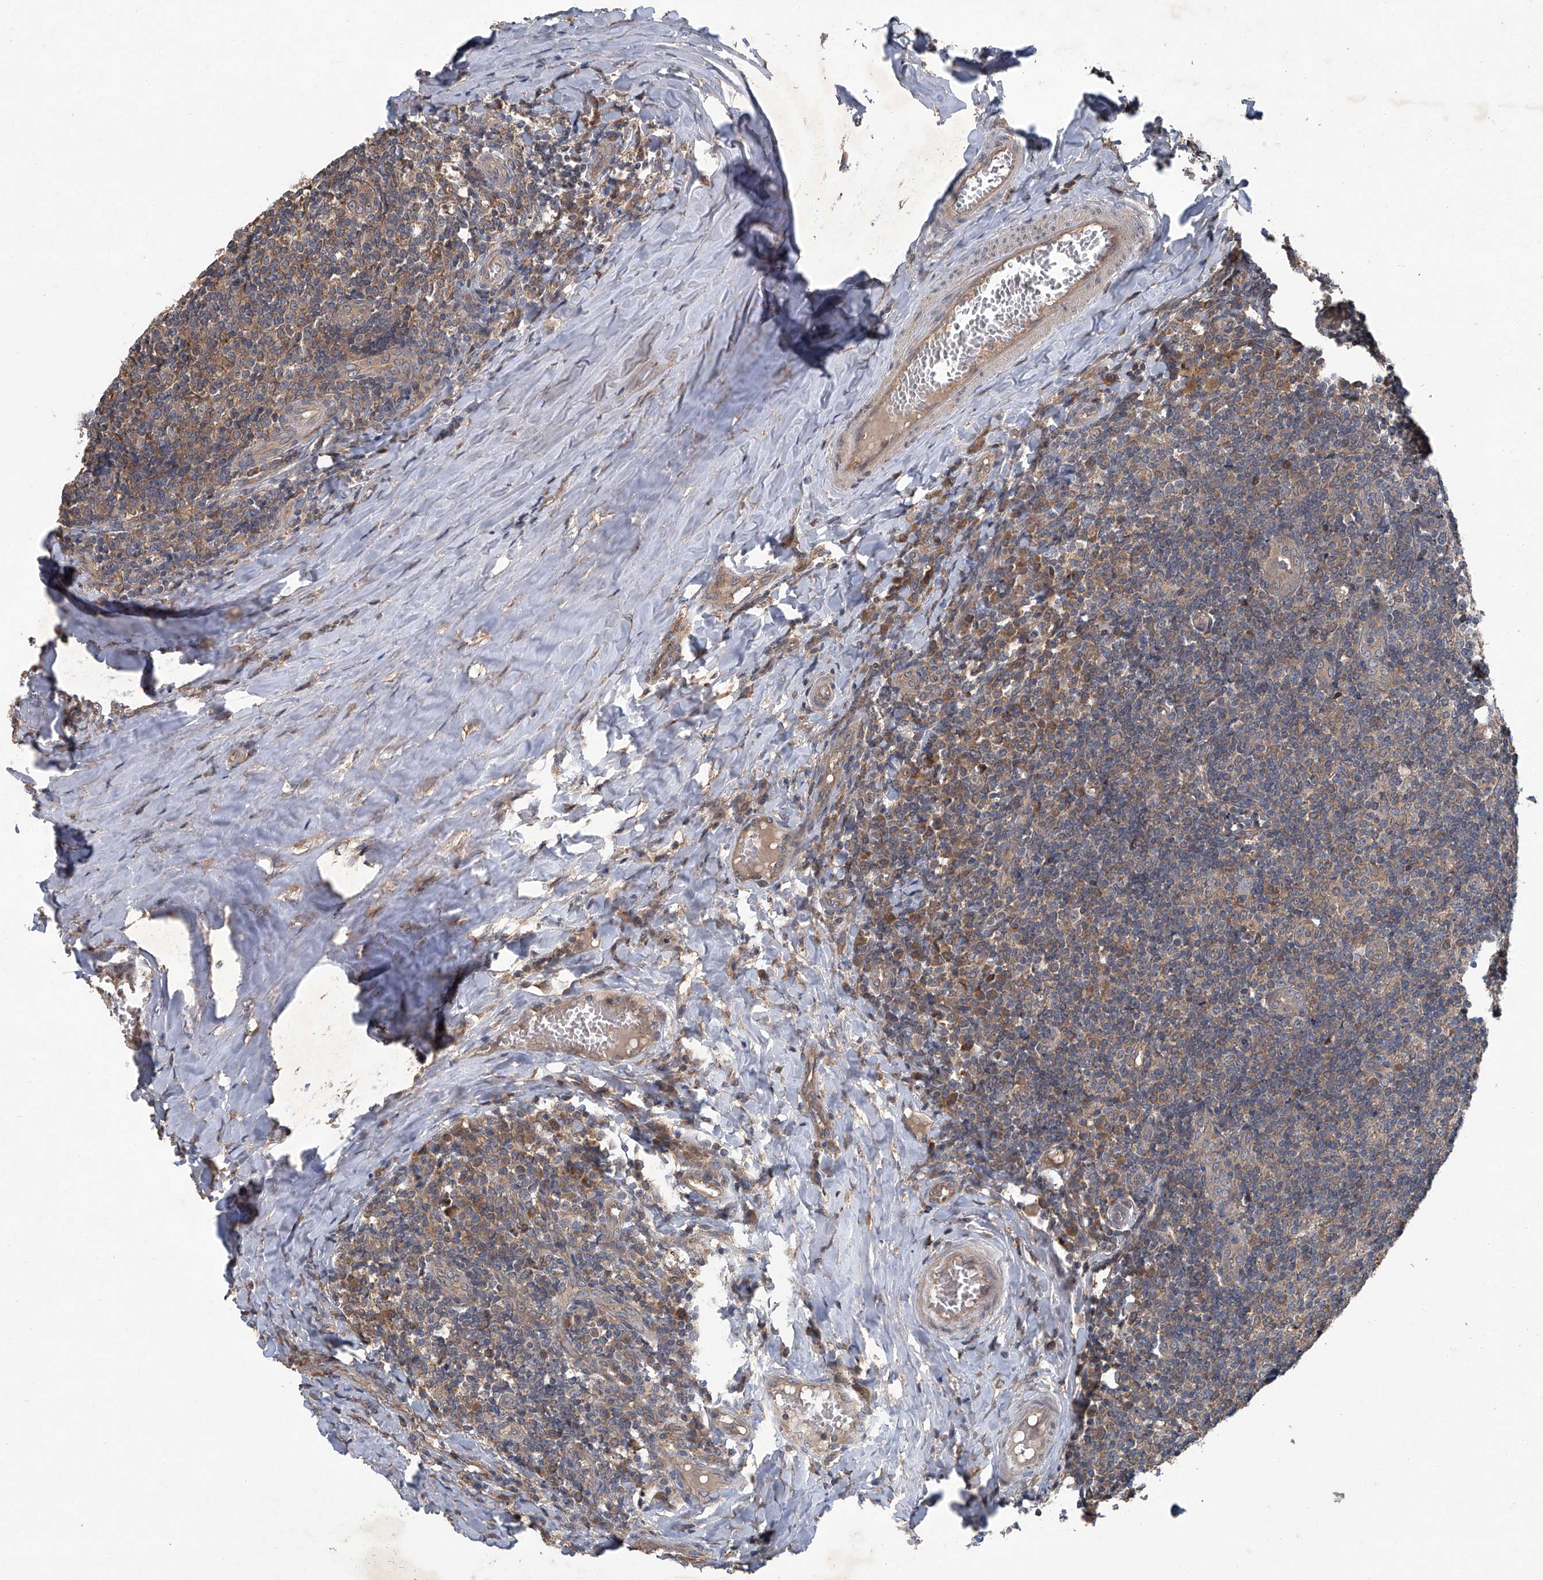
{"staining": {"intensity": "weak", "quantity": "<25%", "location": "cytoplasmic/membranous"}, "tissue": "tonsil", "cell_type": "Germinal center cells", "image_type": "normal", "snomed": [{"axis": "morphology", "description": "Normal tissue, NOS"}, {"axis": "topography", "description": "Tonsil"}], "caption": "High magnification brightfield microscopy of benign tonsil stained with DAB (brown) and counterstained with hematoxylin (blue): germinal center cells show no significant staining. The staining was performed using DAB (3,3'-diaminobenzidine) to visualize the protein expression in brown, while the nuclei were stained in blue with hematoxylin (Magnification: 20x).", "gene": "ANKRD34A", "patient": {"sex": "female", "age": 19}}